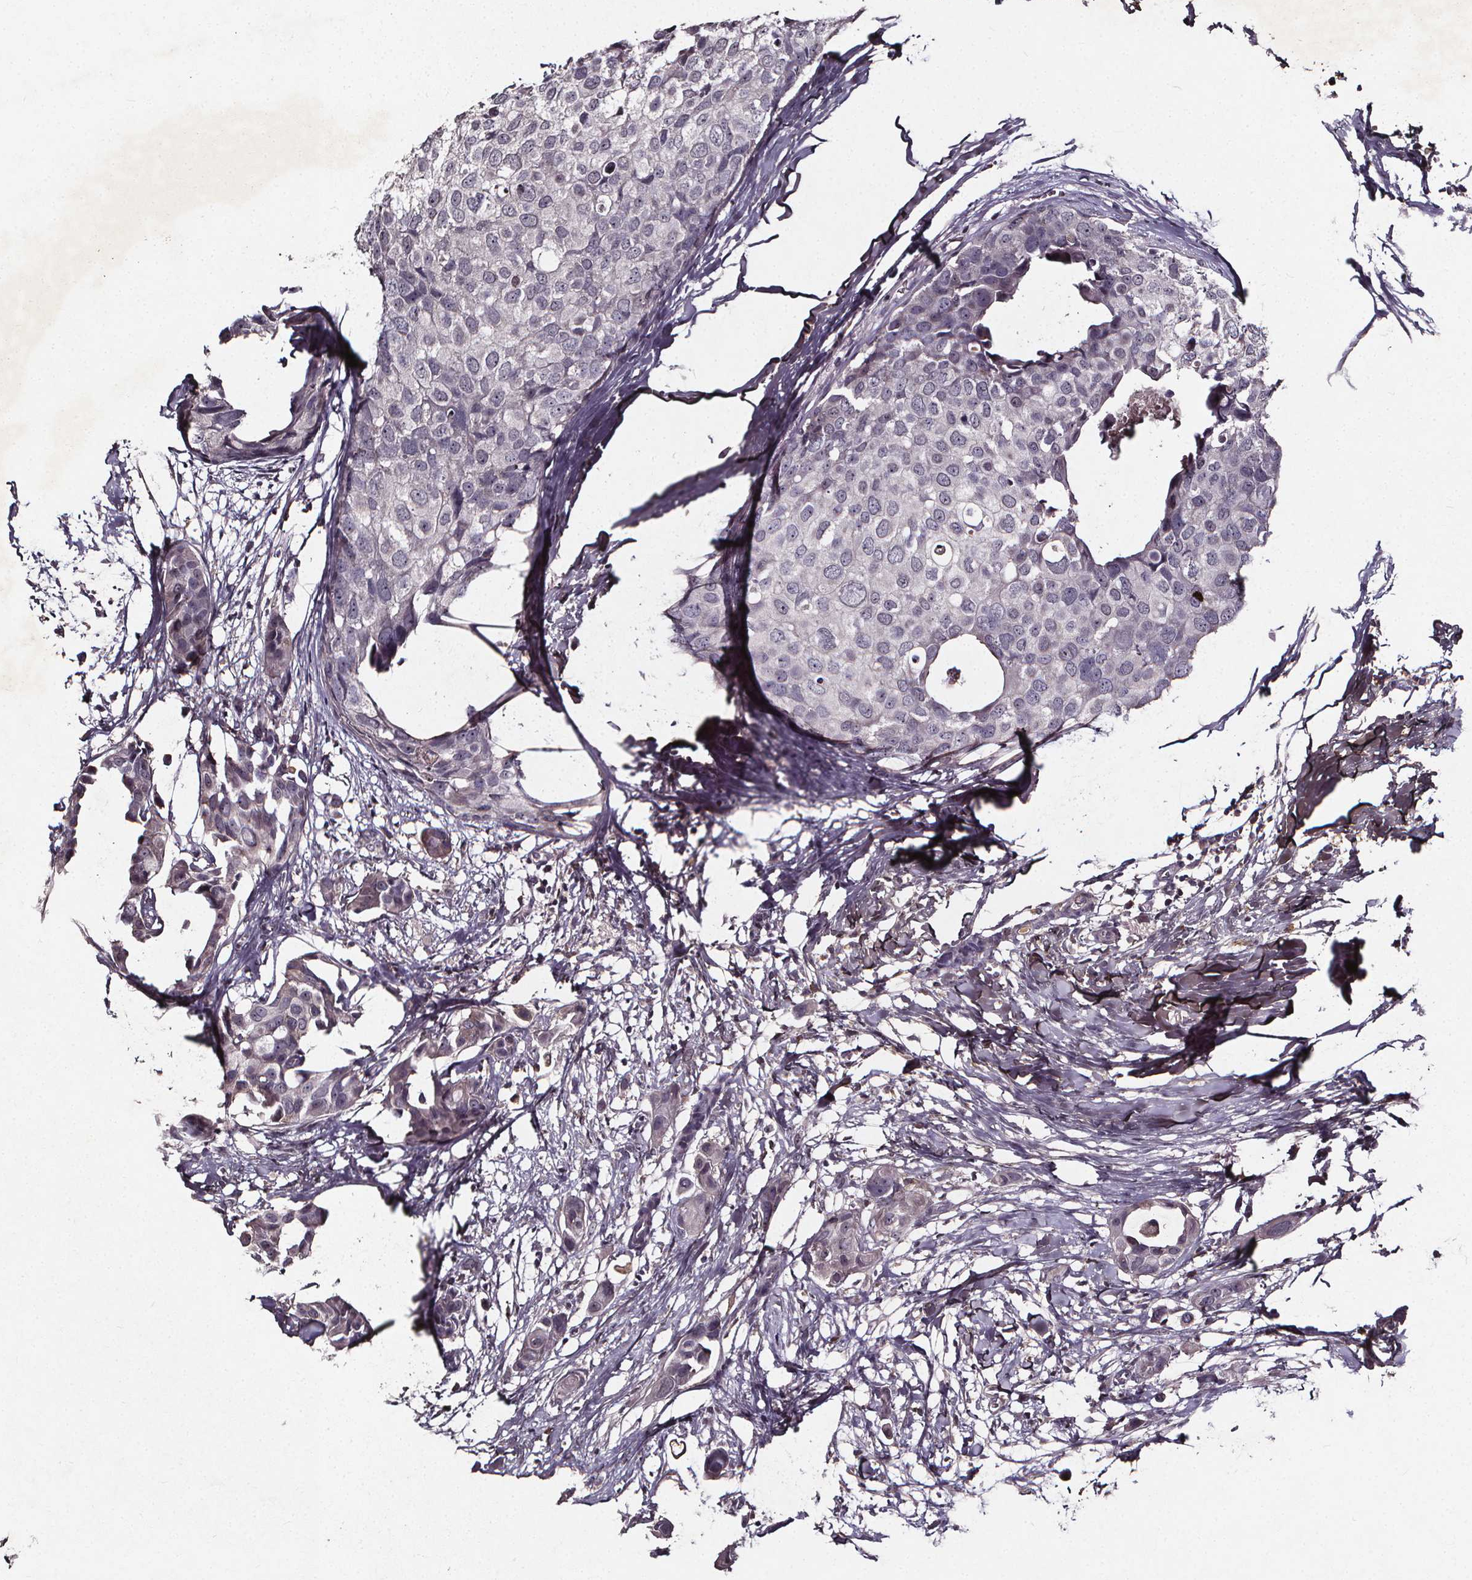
{"staining": {"intensity": "negative", "quantity": "none", "location": "none"}, "tissue": "breast cancer", "cell_type": "Tumor cells", "image_type": "cancer", "snomed": [{"axis": "morphology", "description": "Duct carcinoma"}, {"axis": "topography", "description": "Breast"}], "caption": "This histopathology image is of intraductal carcinoma (breast) stained with IHC to label a protein in brown with the nuclei are counter-stained blue. There is no positivity in tumor cells.", "gene": "SPAG8", "patient": {"sex": "female", "age": 38}}